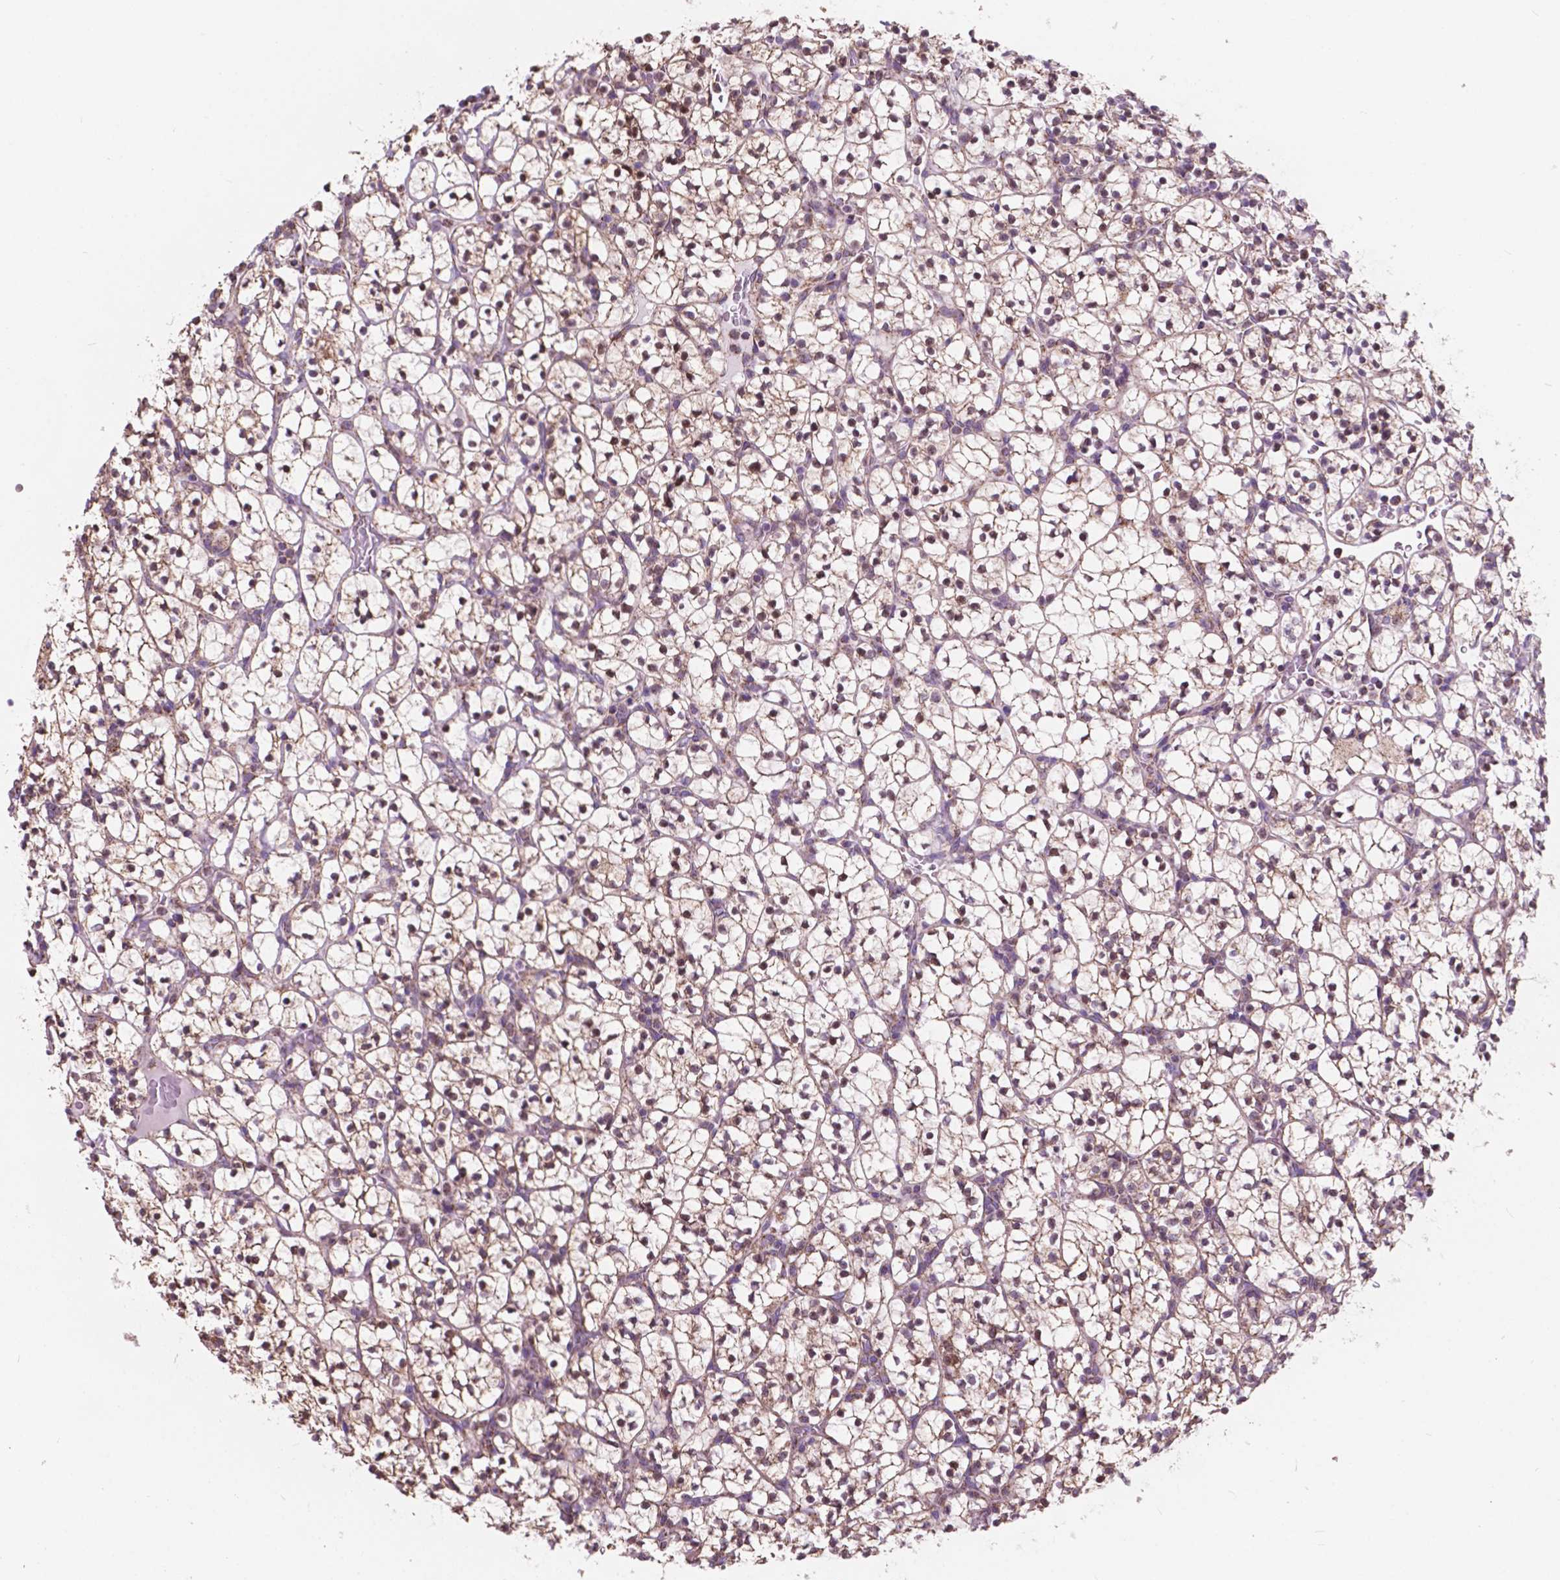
{"staining": {"intensity": "weak", "quantity": ">75%", "location": "cytoplasmic/membranous"}, "tissue": "renal cancer", "cell_type": "Tumor cells", "image_type": "cancer", "snomed": [{"axis": "morphology", "description": "Adenocarcinoma, NOS"}, {"axis": "topography", "description": "Kidney"}], "caption": "This micrograph displays immunohistochemistry (IHC) staining of human renal cancer, with low weak cytoplasmic/membranous staining in approximately >75% of tumor cells.", "gene": "SCOC", "patient": {"sex": "female", "age": 89}}